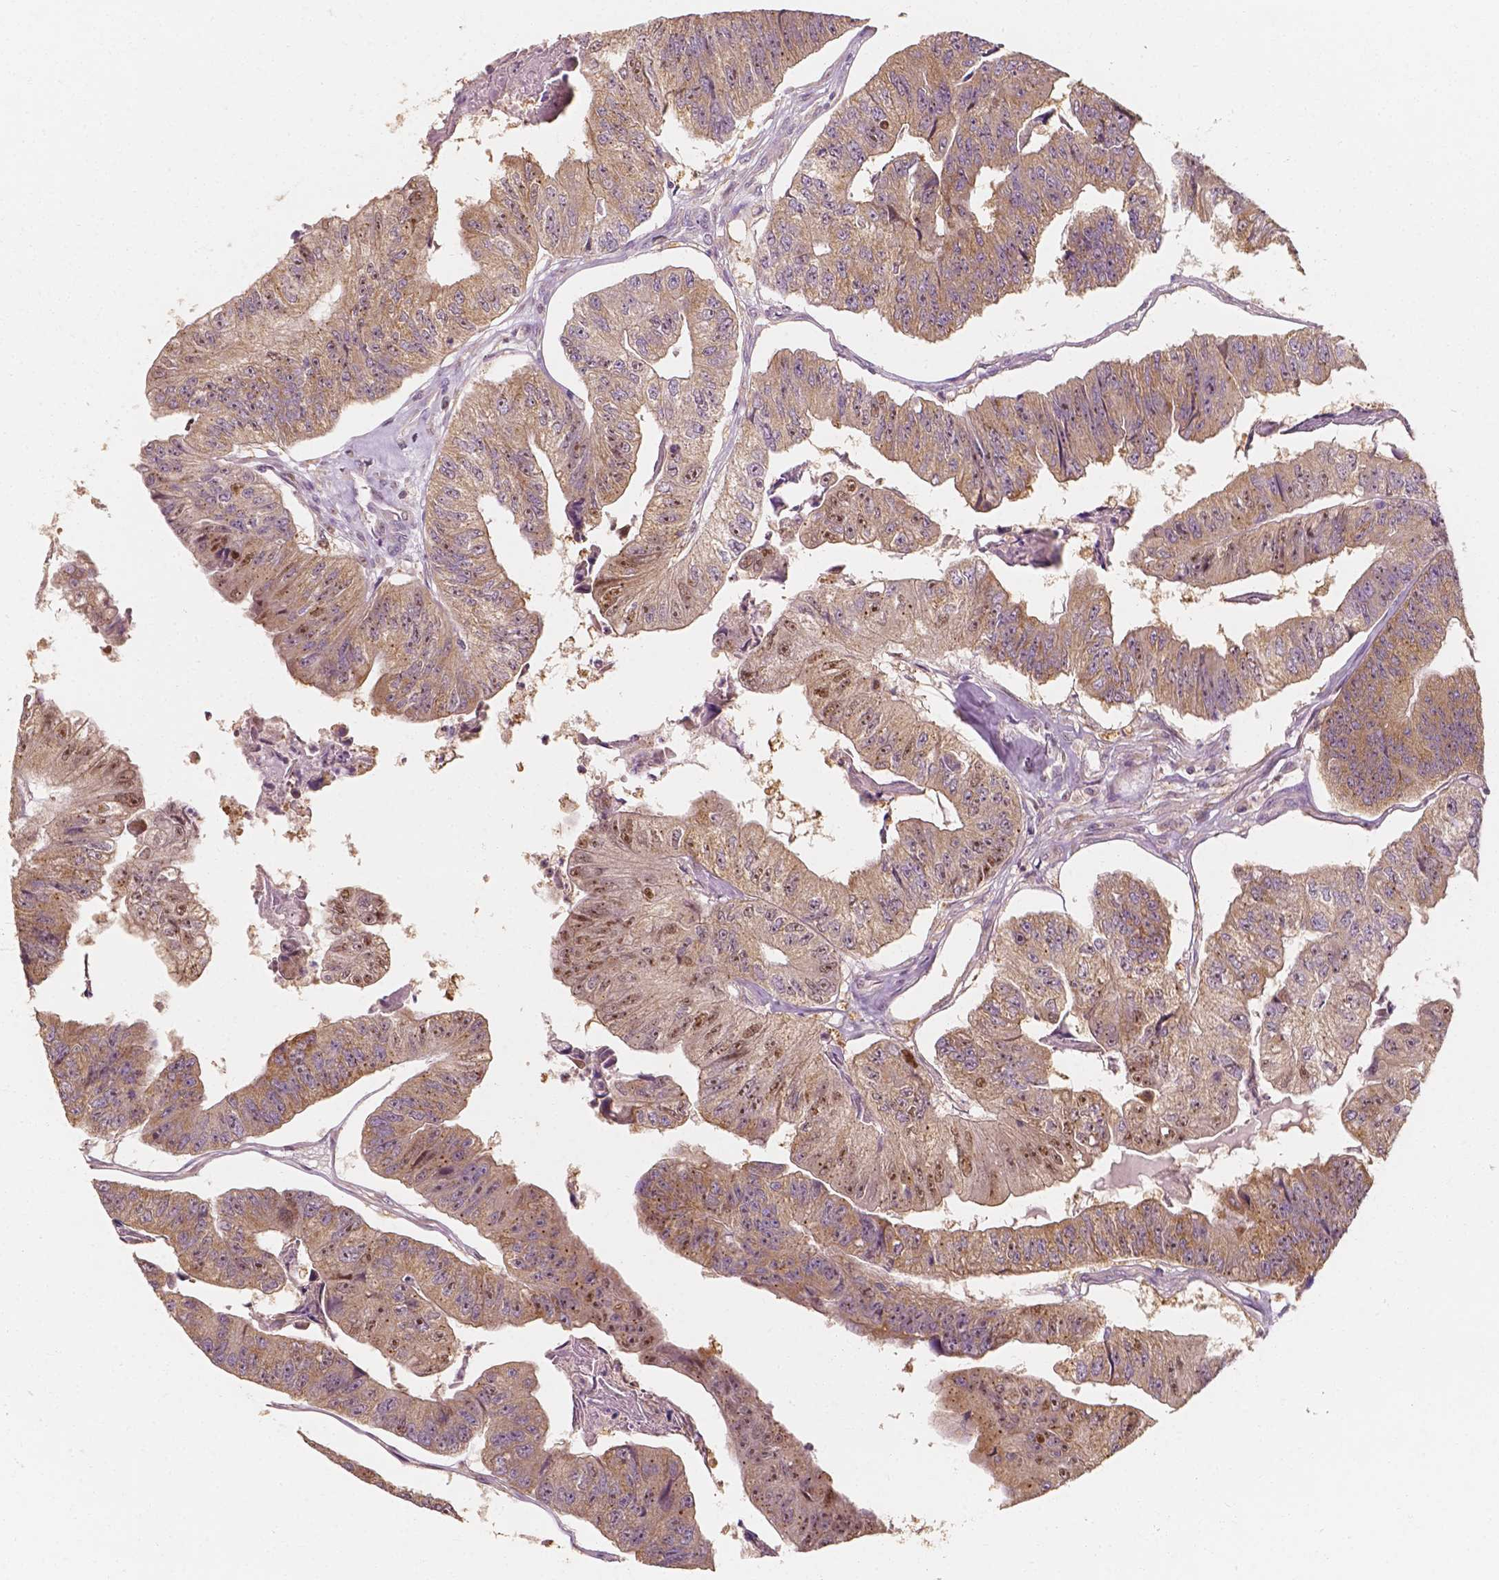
{"staining": {"intensity": "moderate", "quantity": ">75%", "location": "cytoplasmic/membranous,nuclear"}, "tissue": "colorectal cancer", "cell_type": "Tumor cells", "image_type": "cancer", "snomed": [{"axis": "morphology", "description": "Adenocarcinoma, NOS"}, {"axis": "topography", "description": "Colon"}], "caption": "This photomicrograph displays immunohistochemistry (IHC) staining of colorectal adenocarcinoma, with medium moderate cytoplasmic/membranous and nuclear expression in approximately >75% of tumor cells.", "gene": "TBC1D17", "patient": {"sex": "female", "age": 67}}